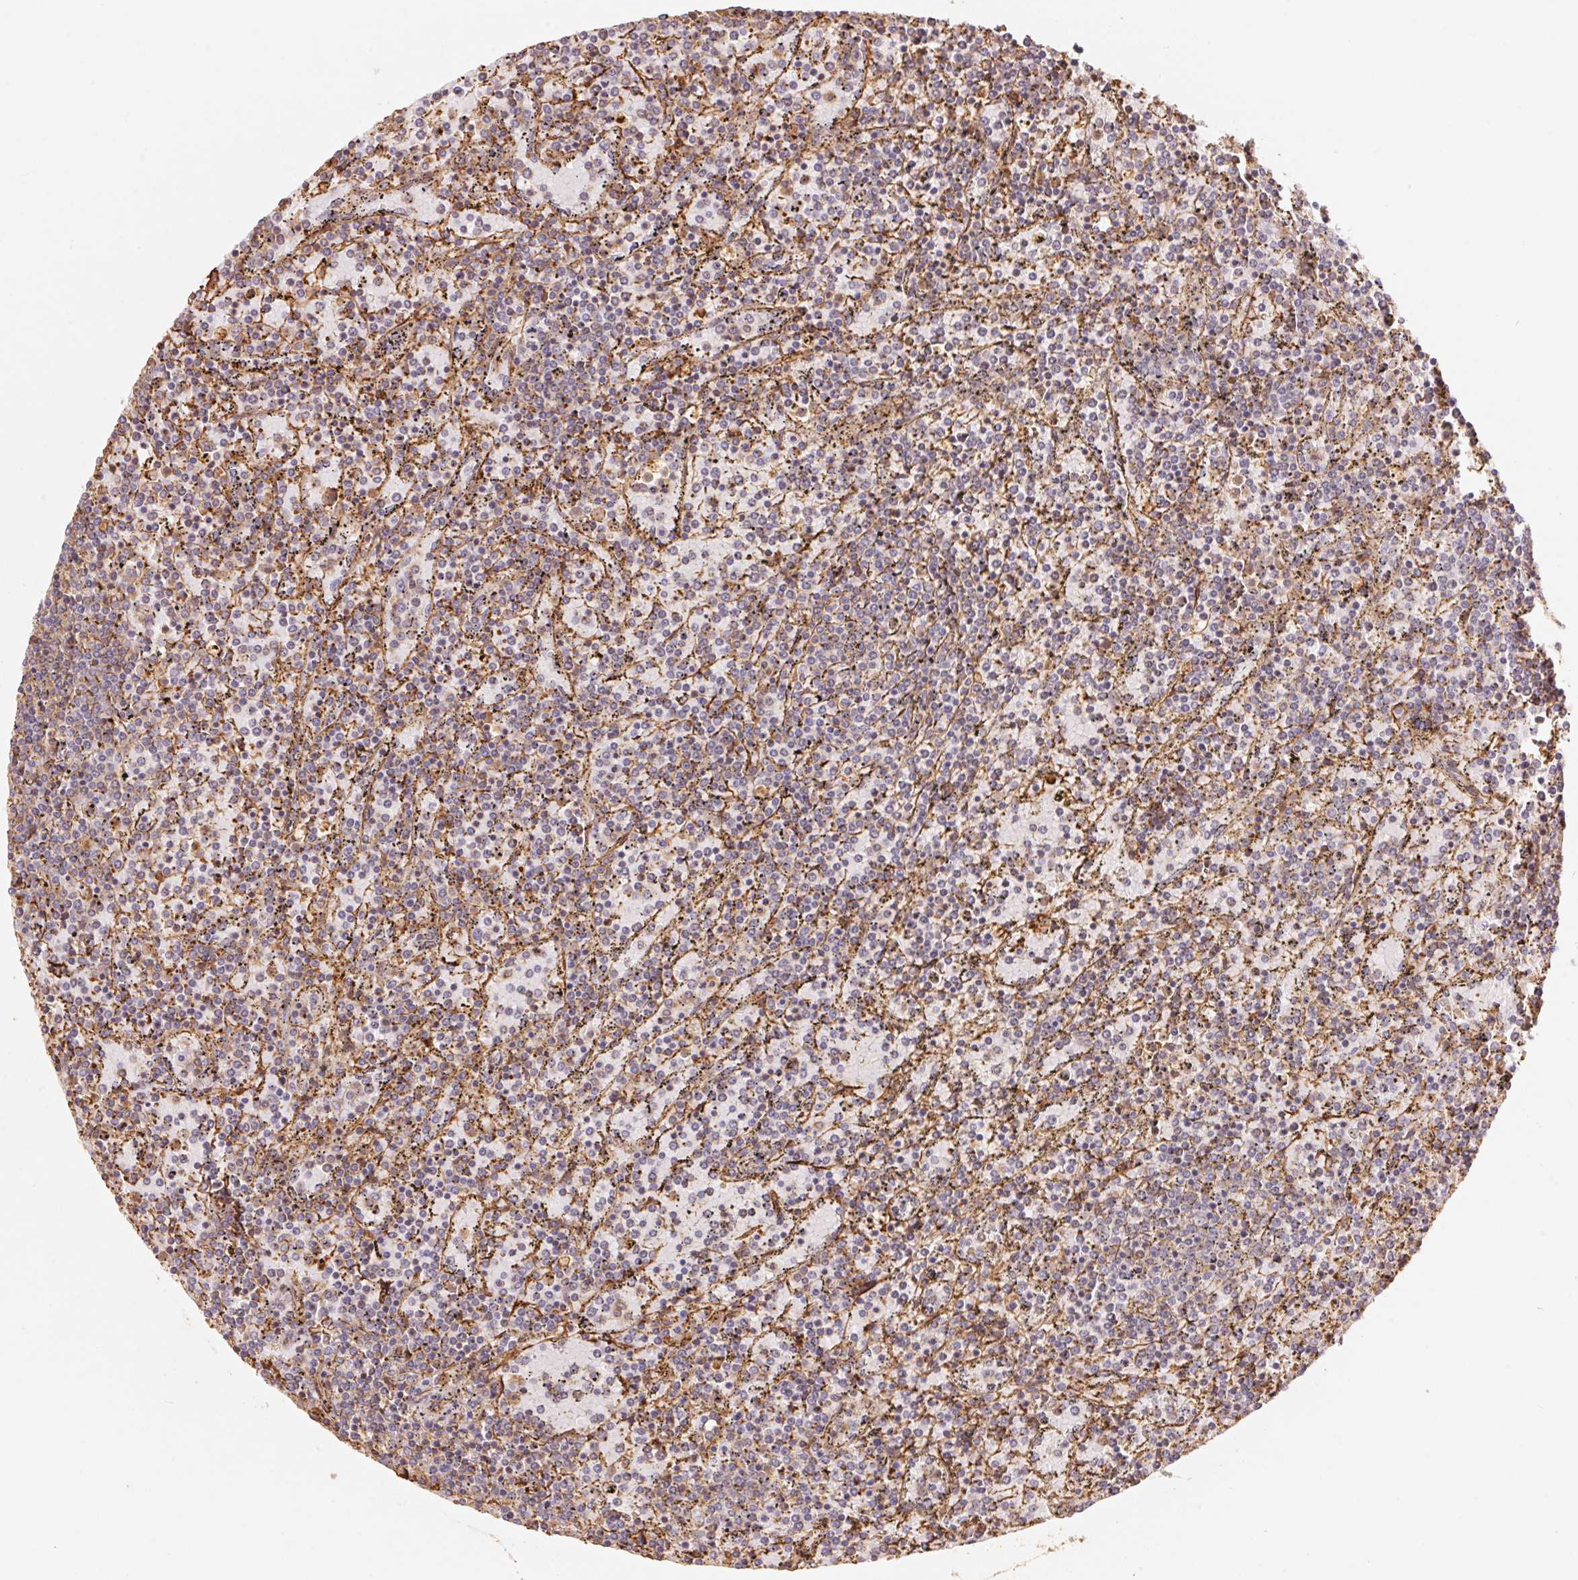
{"staining": {"intensity": "negative", "quantity": "none", "location": "none"}, "tissue": "lymphoma", "cell_type": "Tumor cells", "image_type": "cancer", "snomed": [{"axis": "morphology", "description": "Malignant lymphoma, non-Hodgkin's type, Low grade"}, {"axis": "topography", "description": "Spleen"}], "caption": "Tumor cells show no significant protein positivity in low-grade malignant lymphoma, non-Hodgkin's type.", "gene": "FRAS1", "patient": {"sex": "female", "age": 77}}